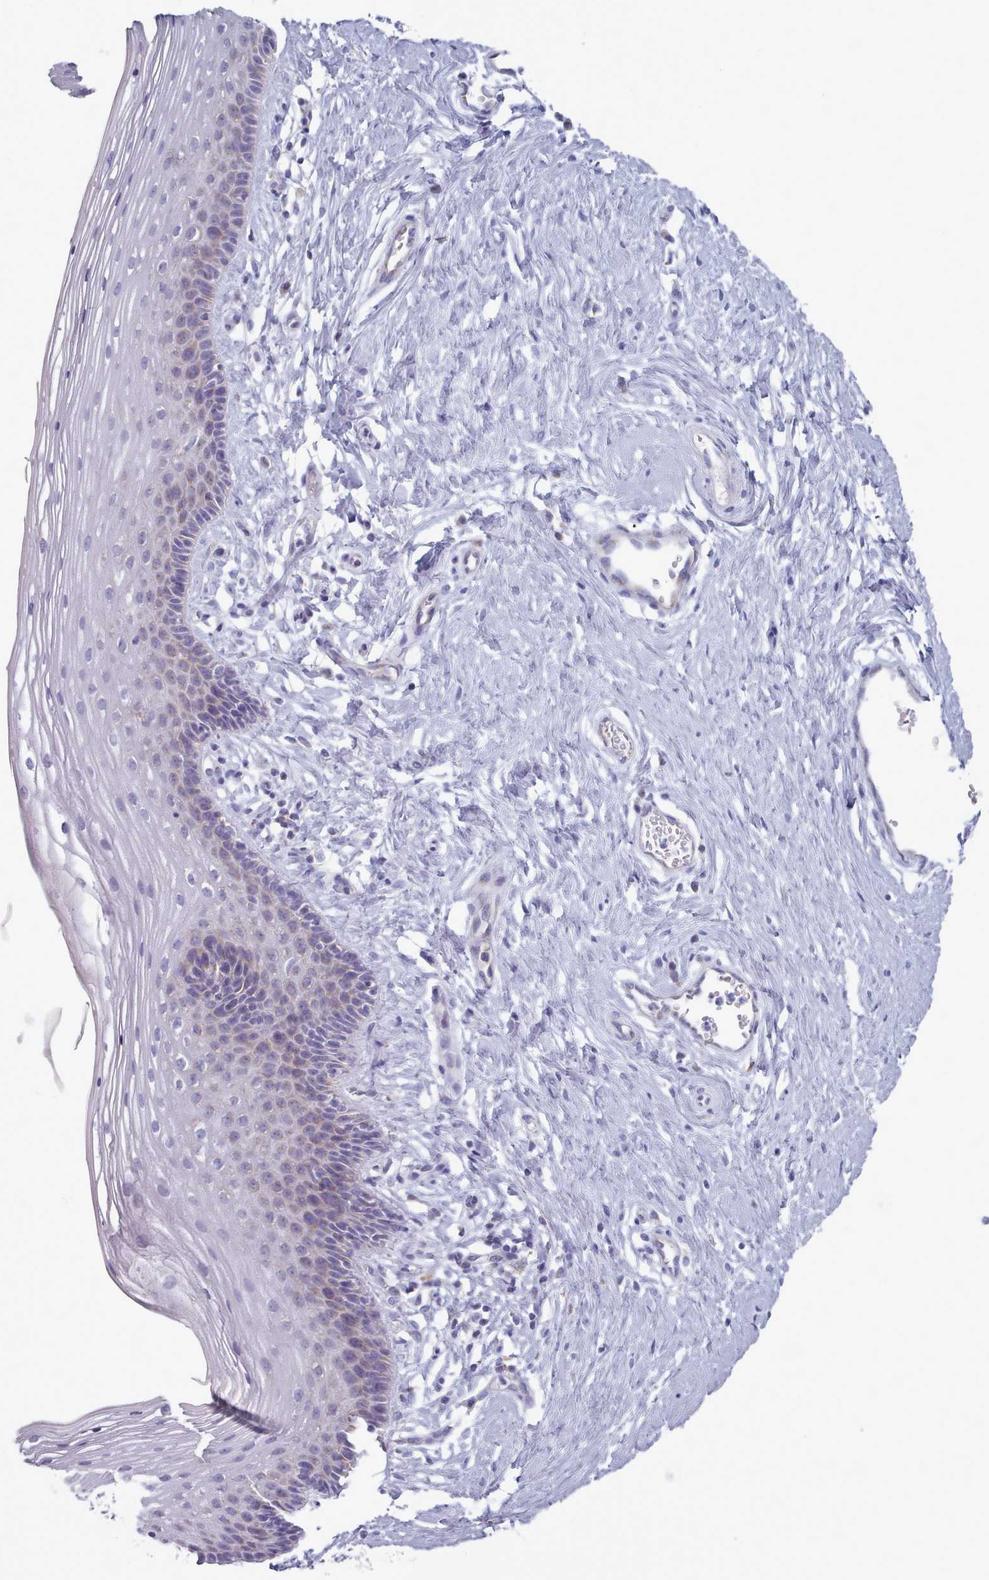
{"staining": {"intensity": "weak", "quantity": "<25%", "location": "cytoplasmic/membranous"}, "tissue": "vagina", "cell_type": "Squamous epithelial cells", "image_type": "normal", "snomed": [{"axis": "morphology", "description": "Normal tissue, NOS"}, {"axis": "topography", "description": "Vagina"}], "caption": "This image is of normal vagina stained with immunohistochemistry (IHC) to label a protein in brown with the nuclei are counter-stained blue. There is no expression in squamous epithelial cells.", "gene": "HAO1", "patient": {"sex": "female", "age": 46}}